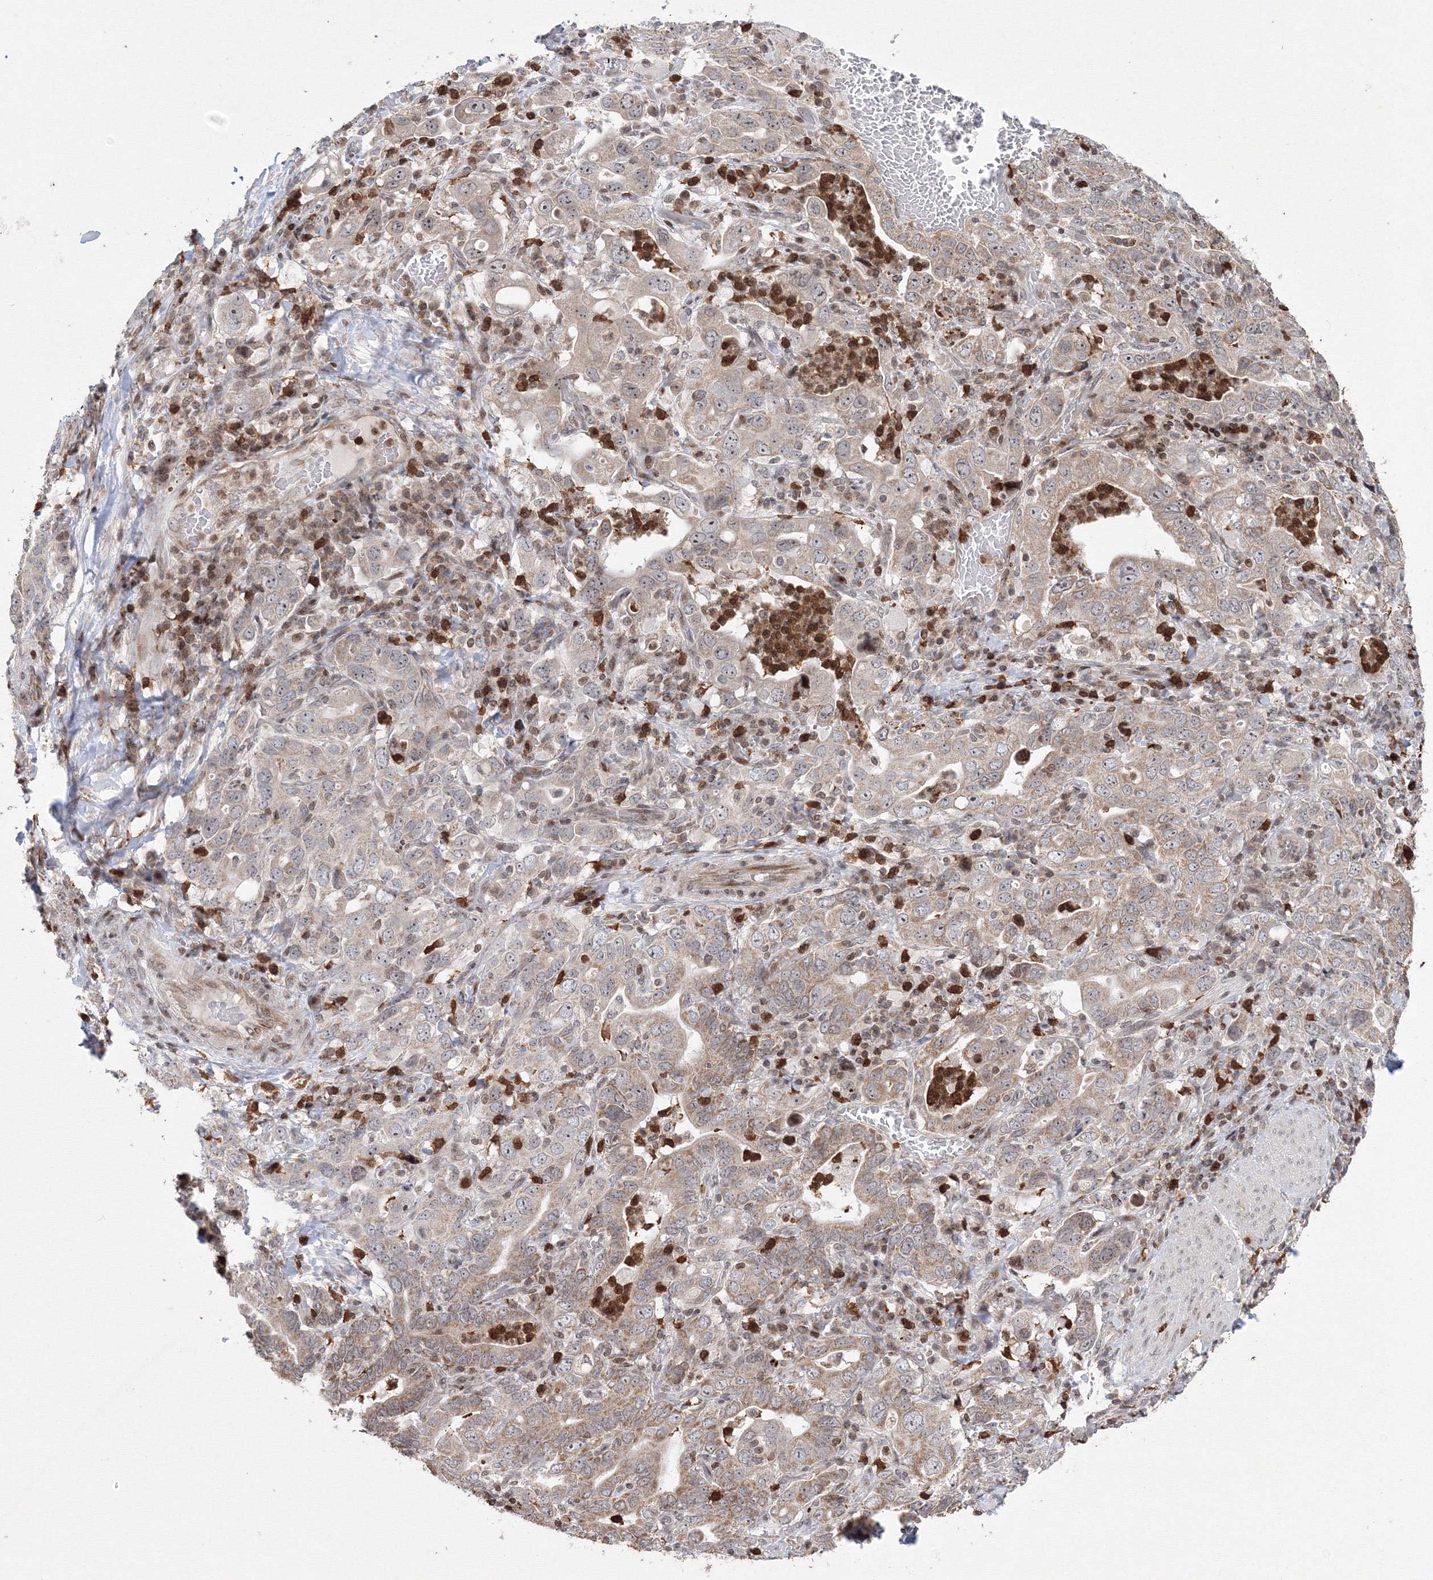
{"staining": {"intensity": "moderate", "quantity": "25%-75%", "location": "cytoplasmic/membranous"}, "tissue": "stomach cancer", "cell_type": "Tumor cells", "image_type": "cancer", "snomed": [{"axis": "morphology", "description": "Adenocarcinoma, NOS"}, {"axis": "topography", "description": "Stomach, upper"}], "caption": "Stomach cancer tissue reveals moderate cytoplasmic/membranous expression in approximately 25%-75% of tumor cells, visualized by immunohistochemistry.", "gene": "MKRN2", "patient": {"sex": "male", "age": 62}}